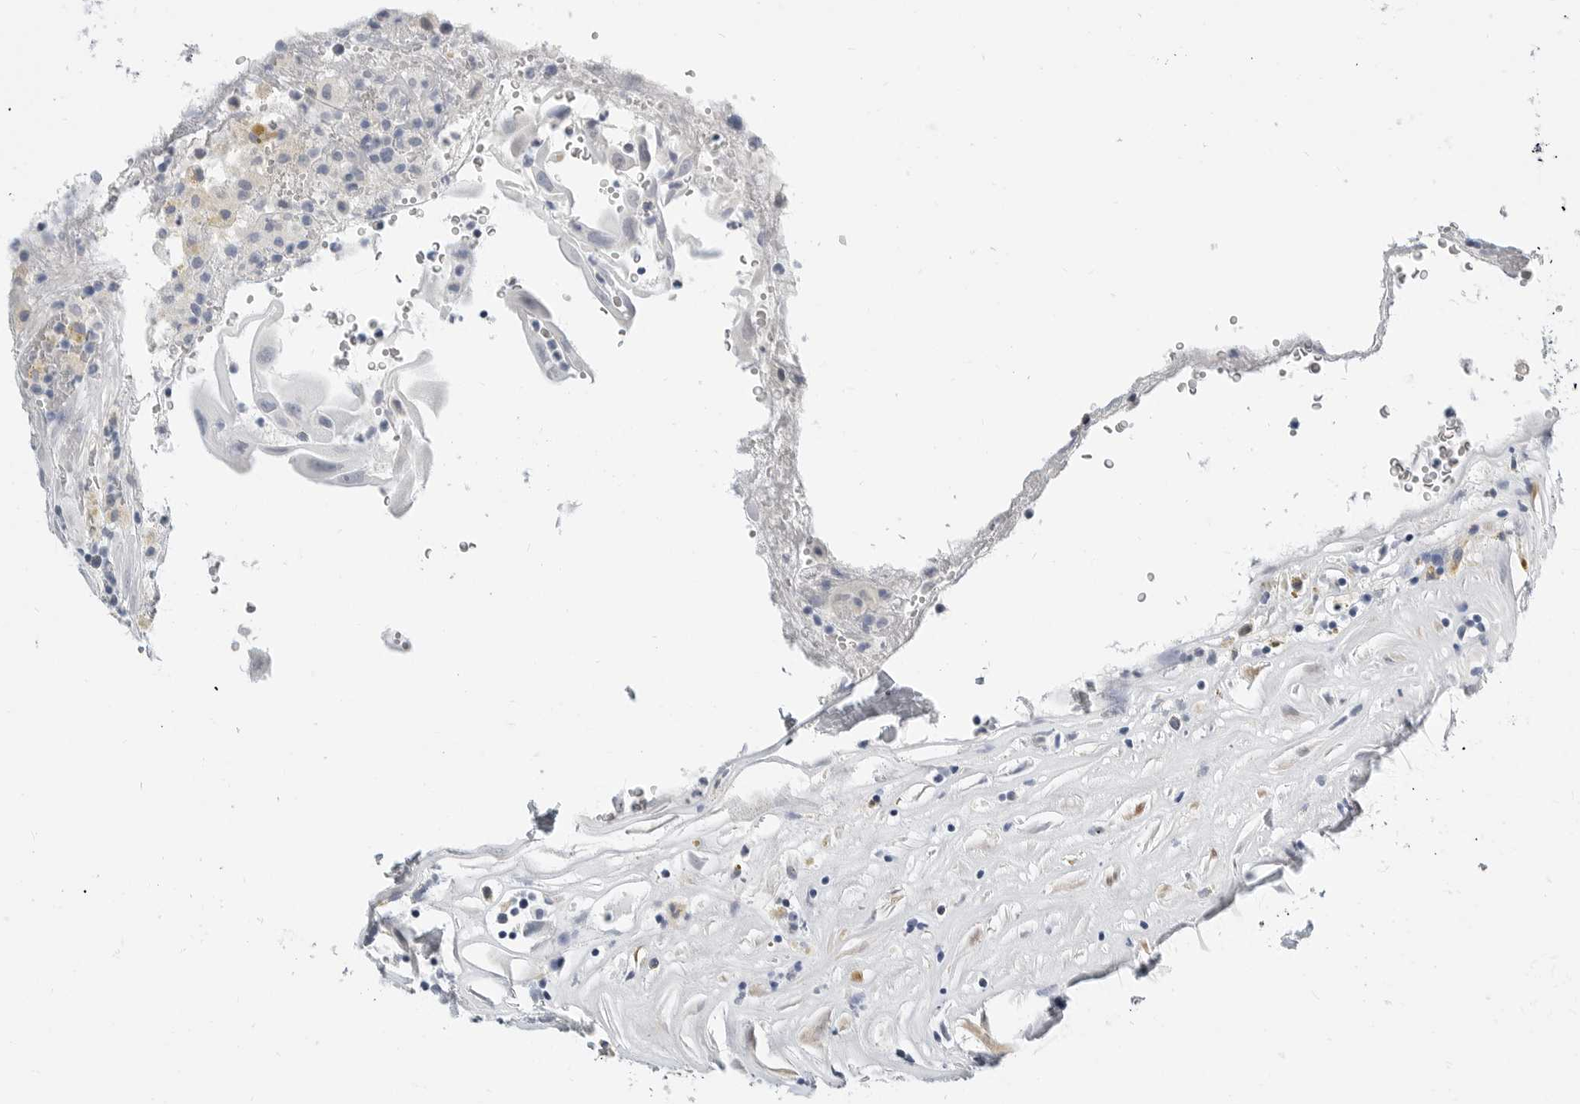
{"staining": {"intensity": "negative", "quantity": "none", "location": "none"}, "tissue": "thyroid cancer", "cell_type": "Tumor cells", "image_type": "cancer", "snomed": [{"axis": "morphology", "description": "Papillary adenocarcinoma, NOS"}, {"axis": "topography", "description": "Thyroid gland"}], "caption": "DAB (3,3'-diaminobenzidine) immunohistochemical staining of thyroid cancer (papillary adenocarcinoma) demonstrates no significant staining in tumor cells.", "gene": "PLN", "patient": {"sex": "male", "age": 77}}